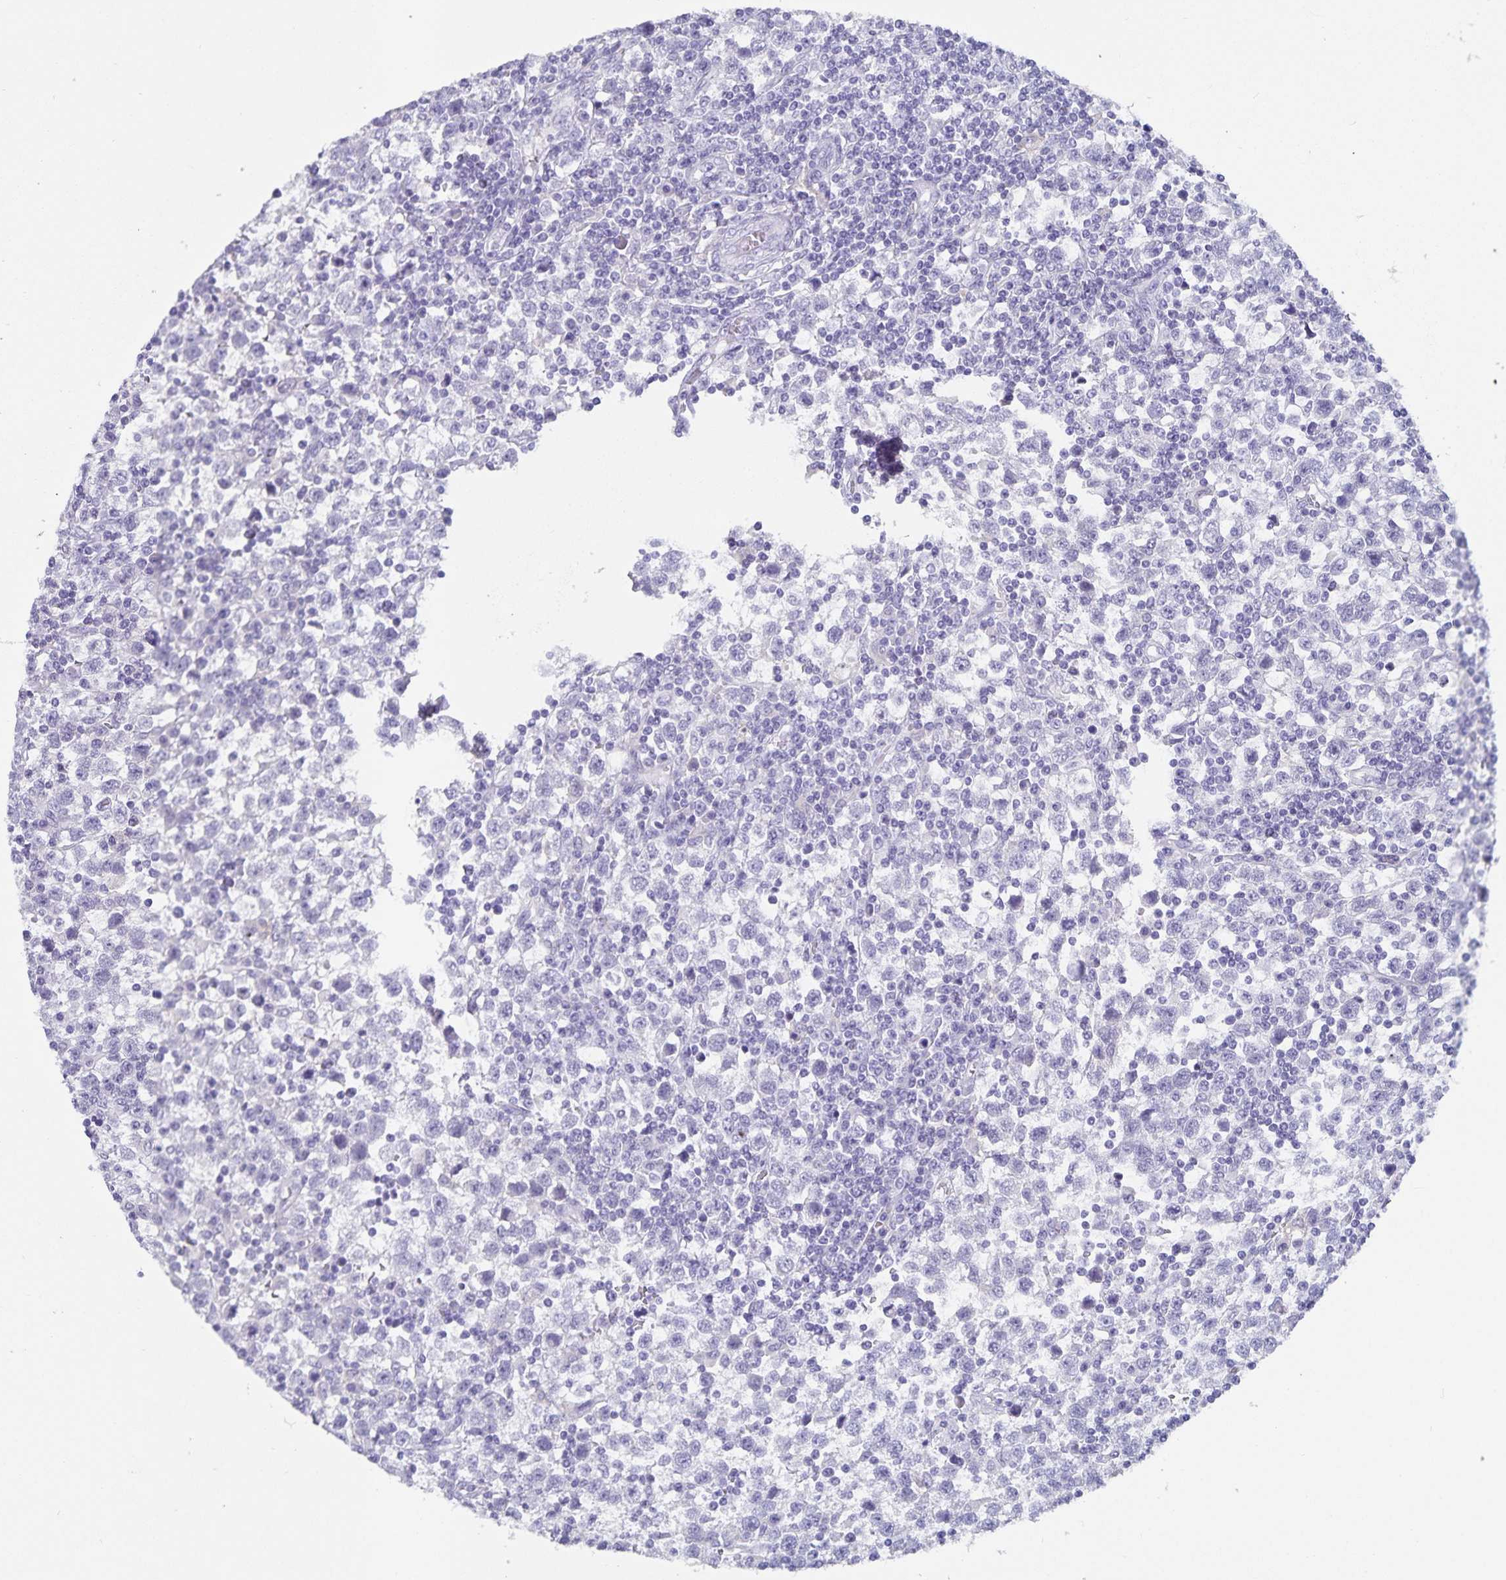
{"staining": {"intensity": "negative", "quantity": "none", "location": "none"}, "tissue": "testis cancer", "cell_type": "Tumor cells", "image_type": "cancer", "snomed": [{"axis": "morphology", "description": "Seminoma, NOS"}, {"axis": "topography", "description": "Testis"}], "caption": "The micrograph demonstrates no significant expression in tumor cells of testis seminoma.", "gene": "PLAC1", "patient": {"sex": "male", "age": 34}}